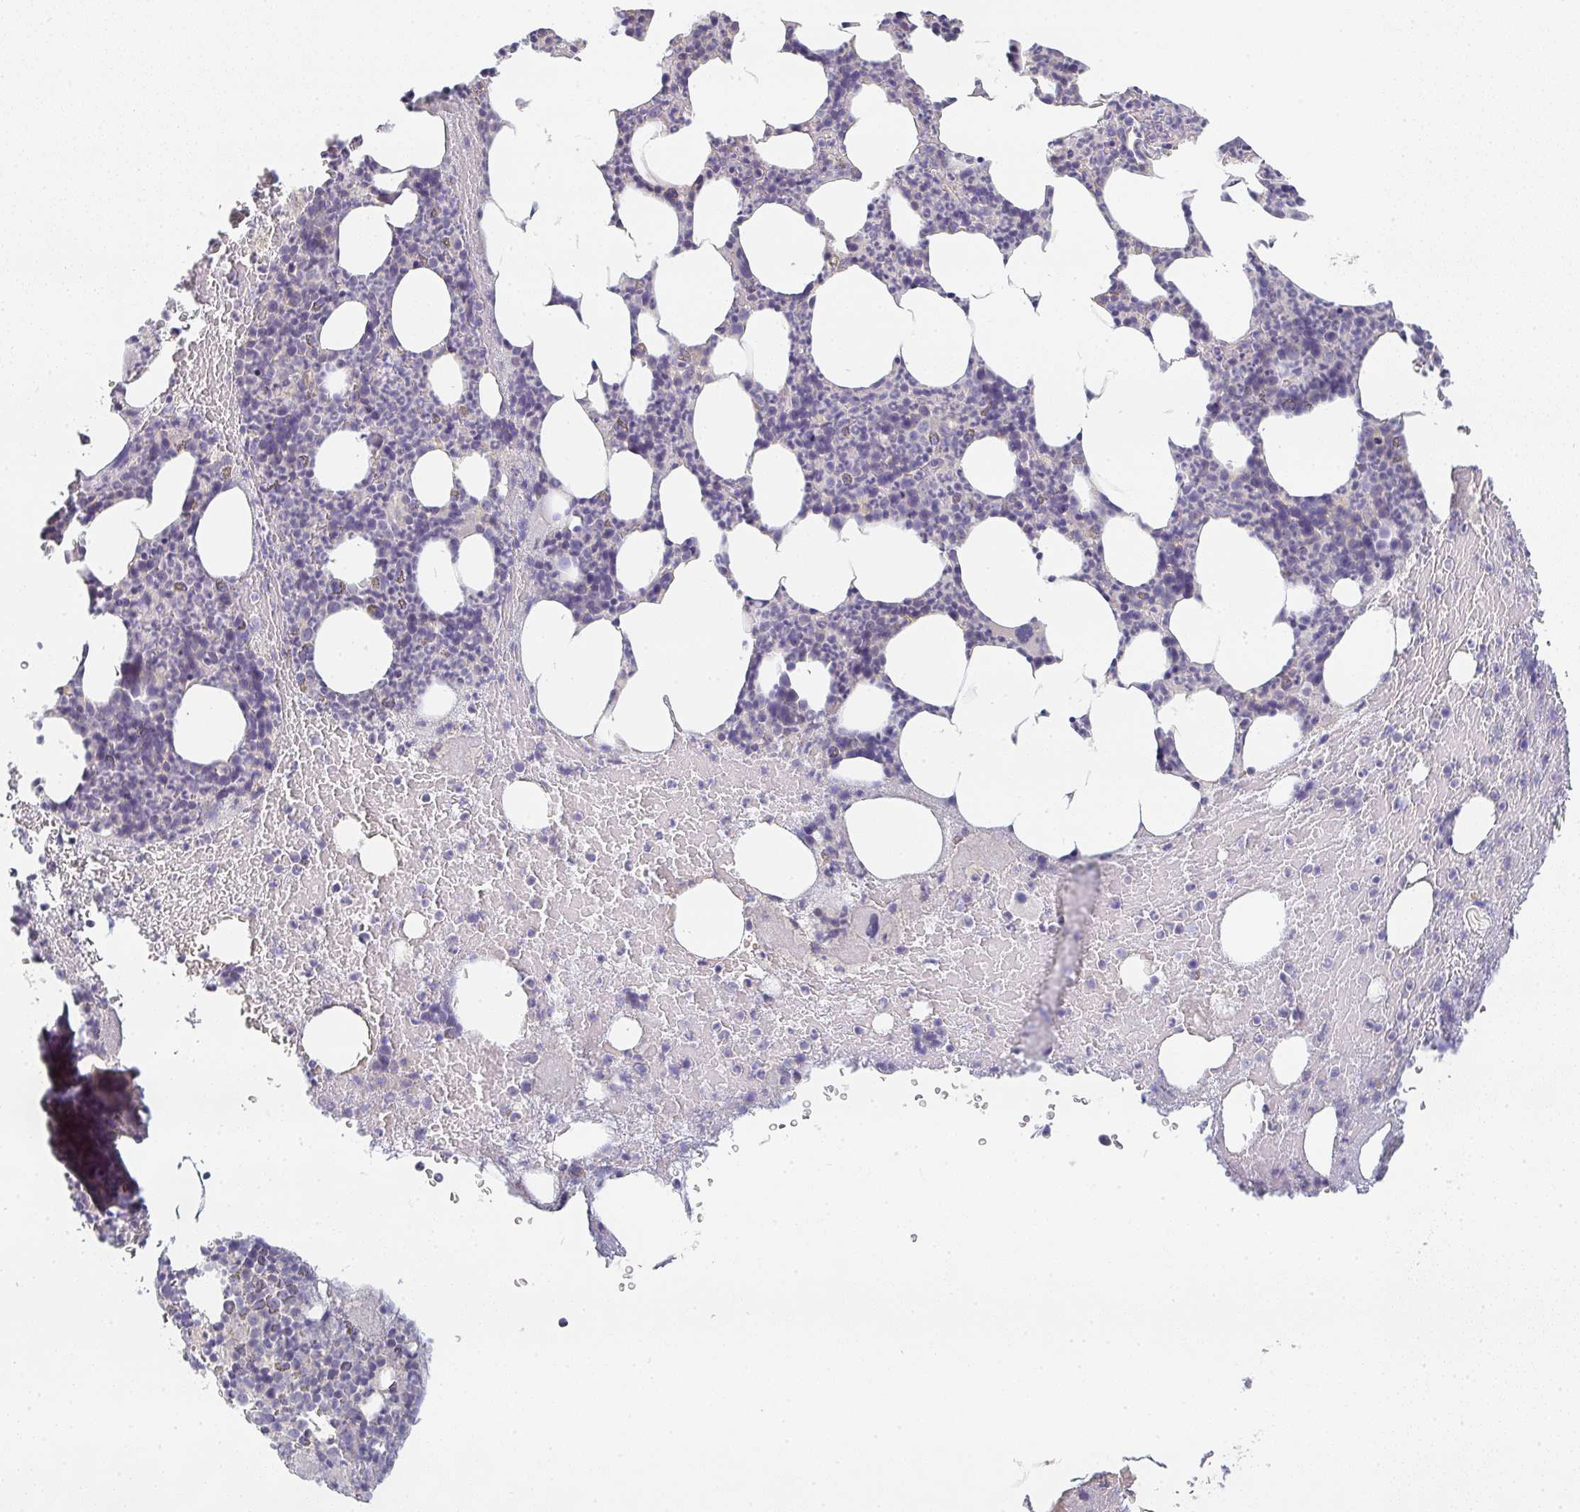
{"staining": {"intensity": "negative", "quantity": "none", "location": "none"}, "tissue": "bone marrow", "cell_type": "Hematopoietic cells", "image_type": "normal", "snomed": [{"axis": "morphology", "description": "Normal tissue, NOS"}, {"axis": "topography", "description": "Bone marrow"}], "caption": "Bone marrow stained for a protein using IHC shows no staining hematopoietic cells.", "gene": "CHMP5", "patient": {"sex": "female", "age": 59}}